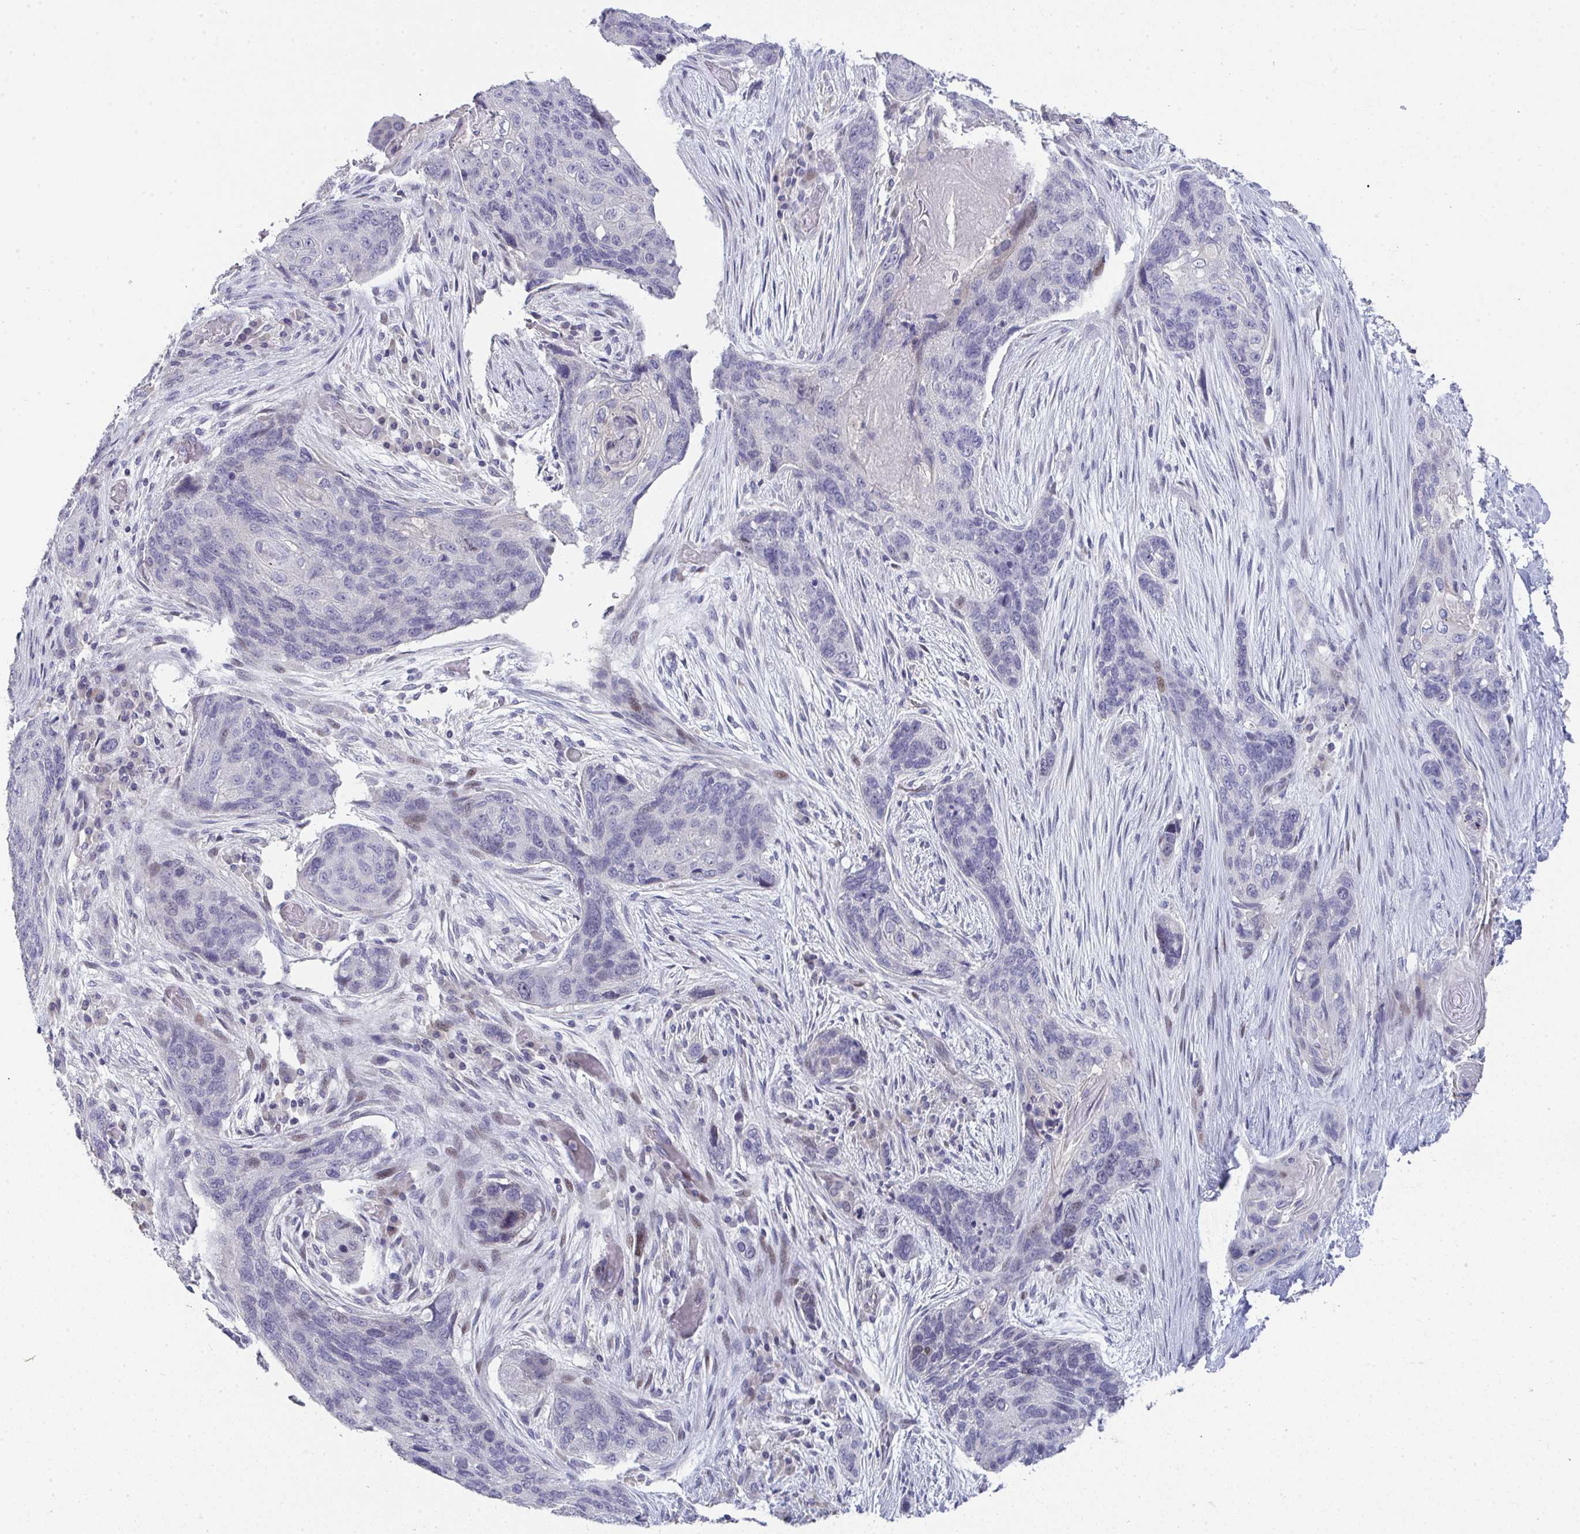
{"staining": {"intensity": "negative", "quantity": "none", "location": "none"}, "tissue": "lung cancer", "cell_type": "Tumor cells", "image_type": "cancer", "snomed": [{"axis": "morphology", "description": "Squamous cell carcinoma, NOS"}, {"axis": "morphology", "description": "Squamous cell carcinoma, metastatic, NOS"}, {"axis": "topography", "description": "Lymph node"}, {"axis": "topography", "description": "Lung"}], "caption": "An immunohistochemistry (IHC) image of squamous cell carcinoma (lung) is shown. There is no staining in tumor cells of squamous cell carcinoma (lung).", "gene": "GALNT16", "patient": {"sex": "male", "age": 41}}